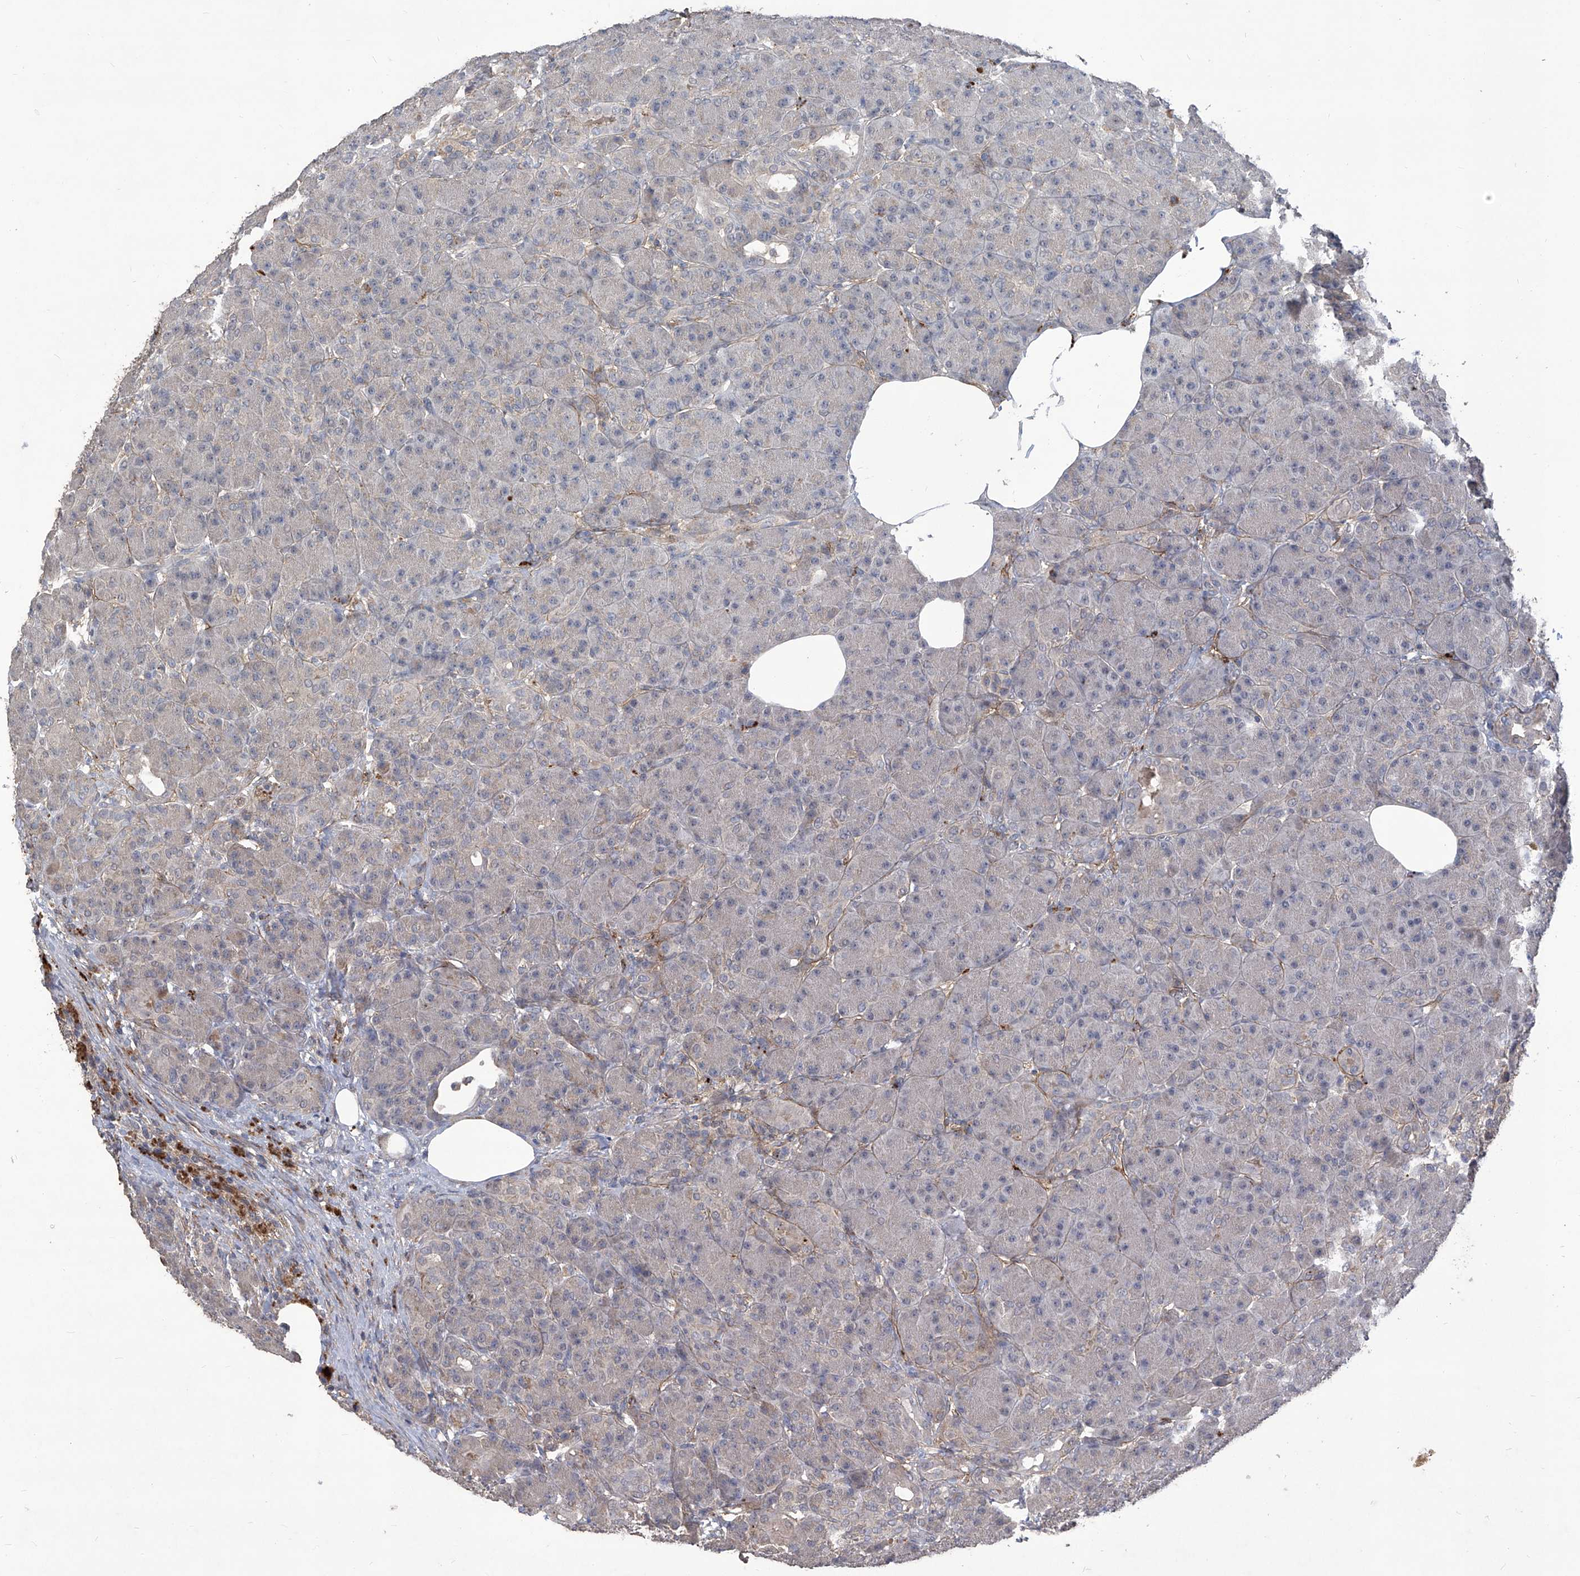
{"staining": {"intensity": "negative", "quantity": "none", "location": "none"}, "tissue": "pancreas", "cell_type": "Exocrine glandular cells", "image_type": "normal", "snomed": [{"axis": "morphology", "description": "Normal tissue, NOS"}, {"axis": "topography", "description": "Pancreas"}], "caption": "This image is of benign pancreas stained with immunohistochemistry (IHC) to label a protein in brown with the nuclei are counter-stained blue. There is no staining in exocrine glandular cells.", "gene": "TXNIP", "patient": {"sex": "male", "age": 63}}